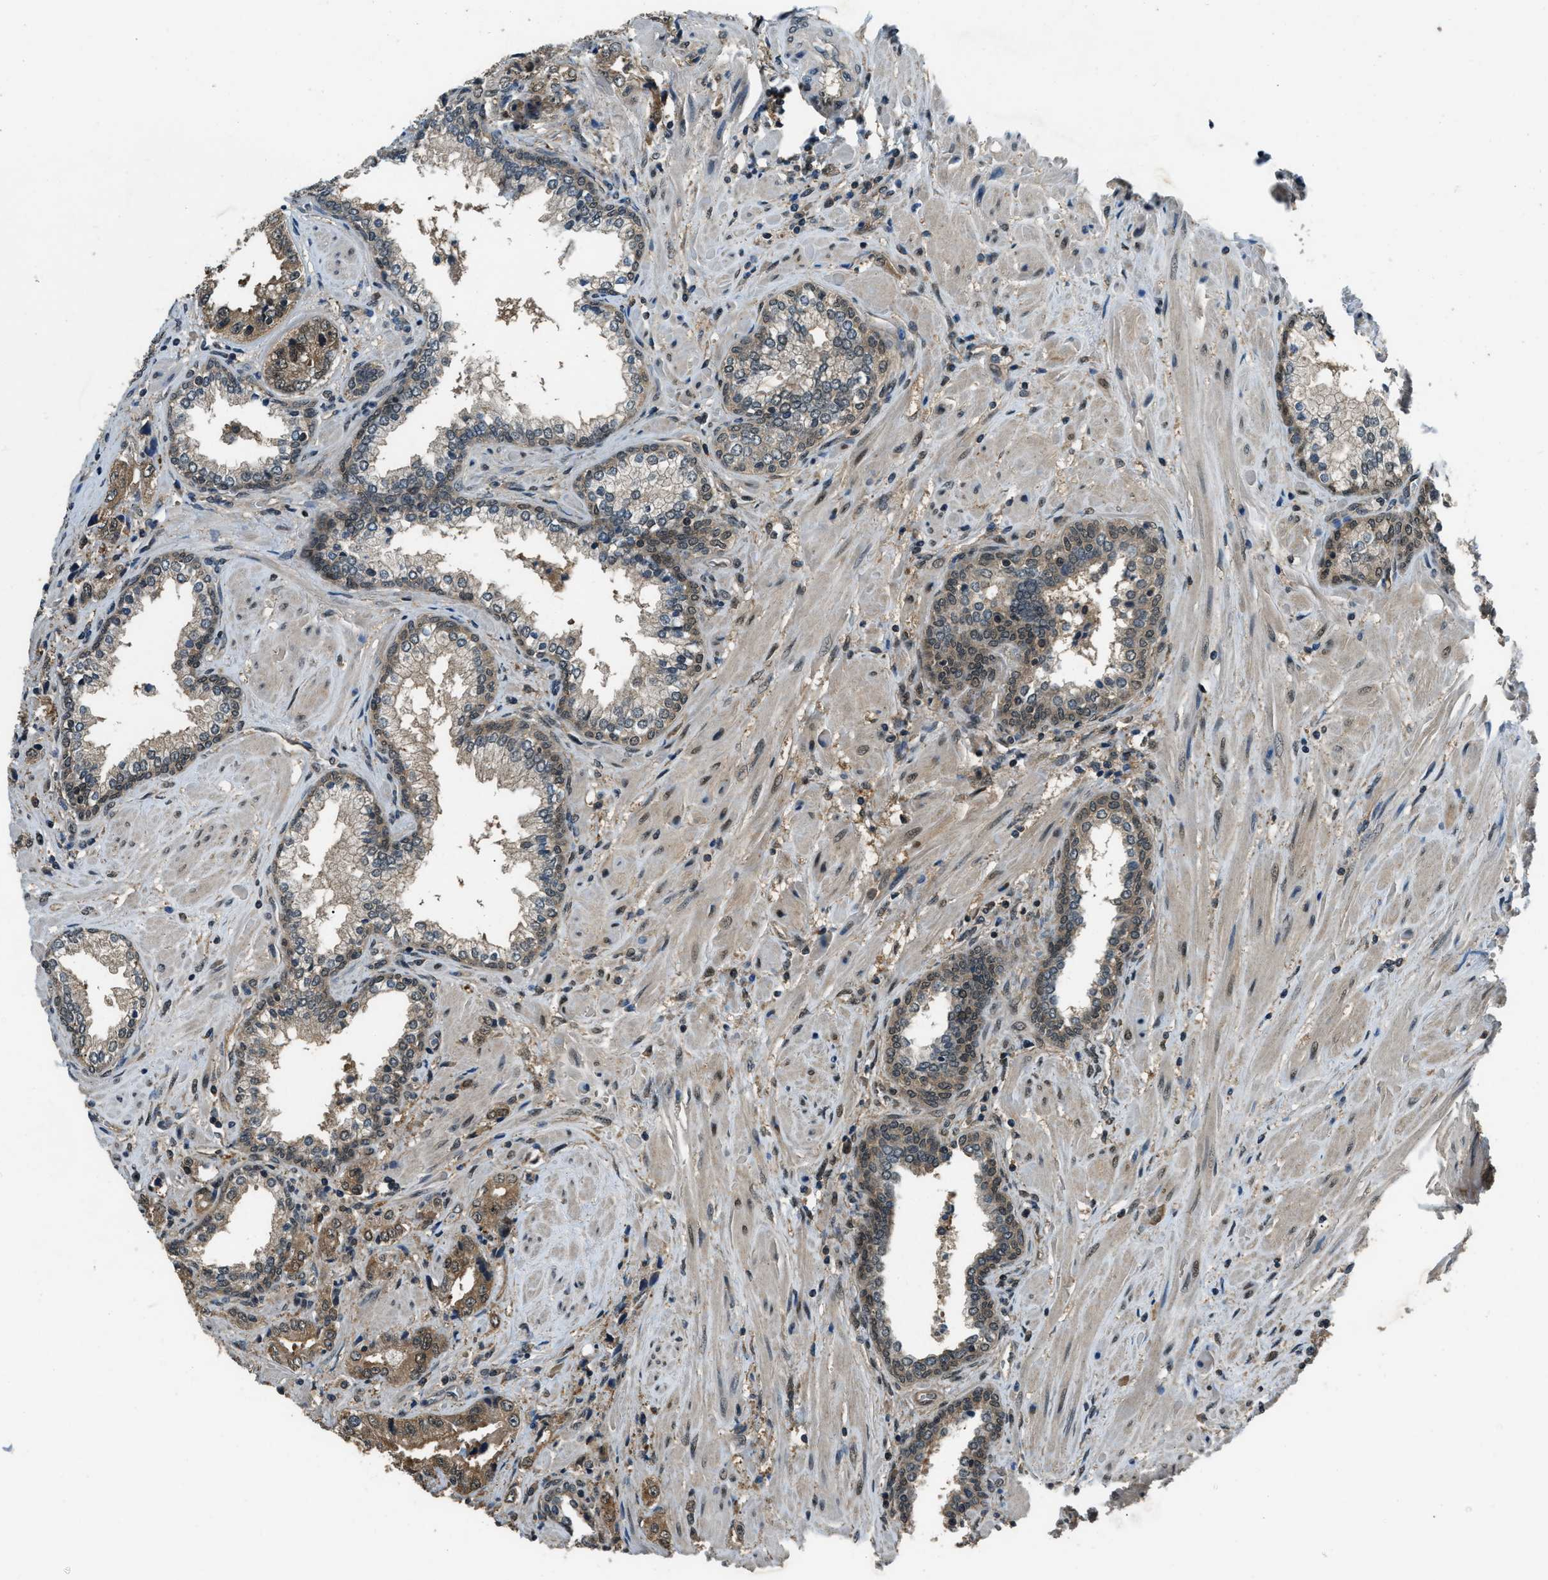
{"staining": {"intensity": "moderate", "quantity": ">75%", "location": "cytoplasmic/membranous"}, "tissue": "prostate cancer", "cell_type": "Tumor cells", "image_type": "cancer", "snomed": [{"axis": "morphology", "description": "Adenocarcinoma, High grade"}, {"axis": "topography", "description": "Prostate"}], "caption": "Immunohistochemical staining of prostate cancer shows medium levels of moderate cytoplasmic/membranous staining in about >75% of tumor cells. (DAB IHC with brightfield microscopy, high magnification).", "gene": "NUDCD3", "patient": {"sex": "male", "age": 61}}